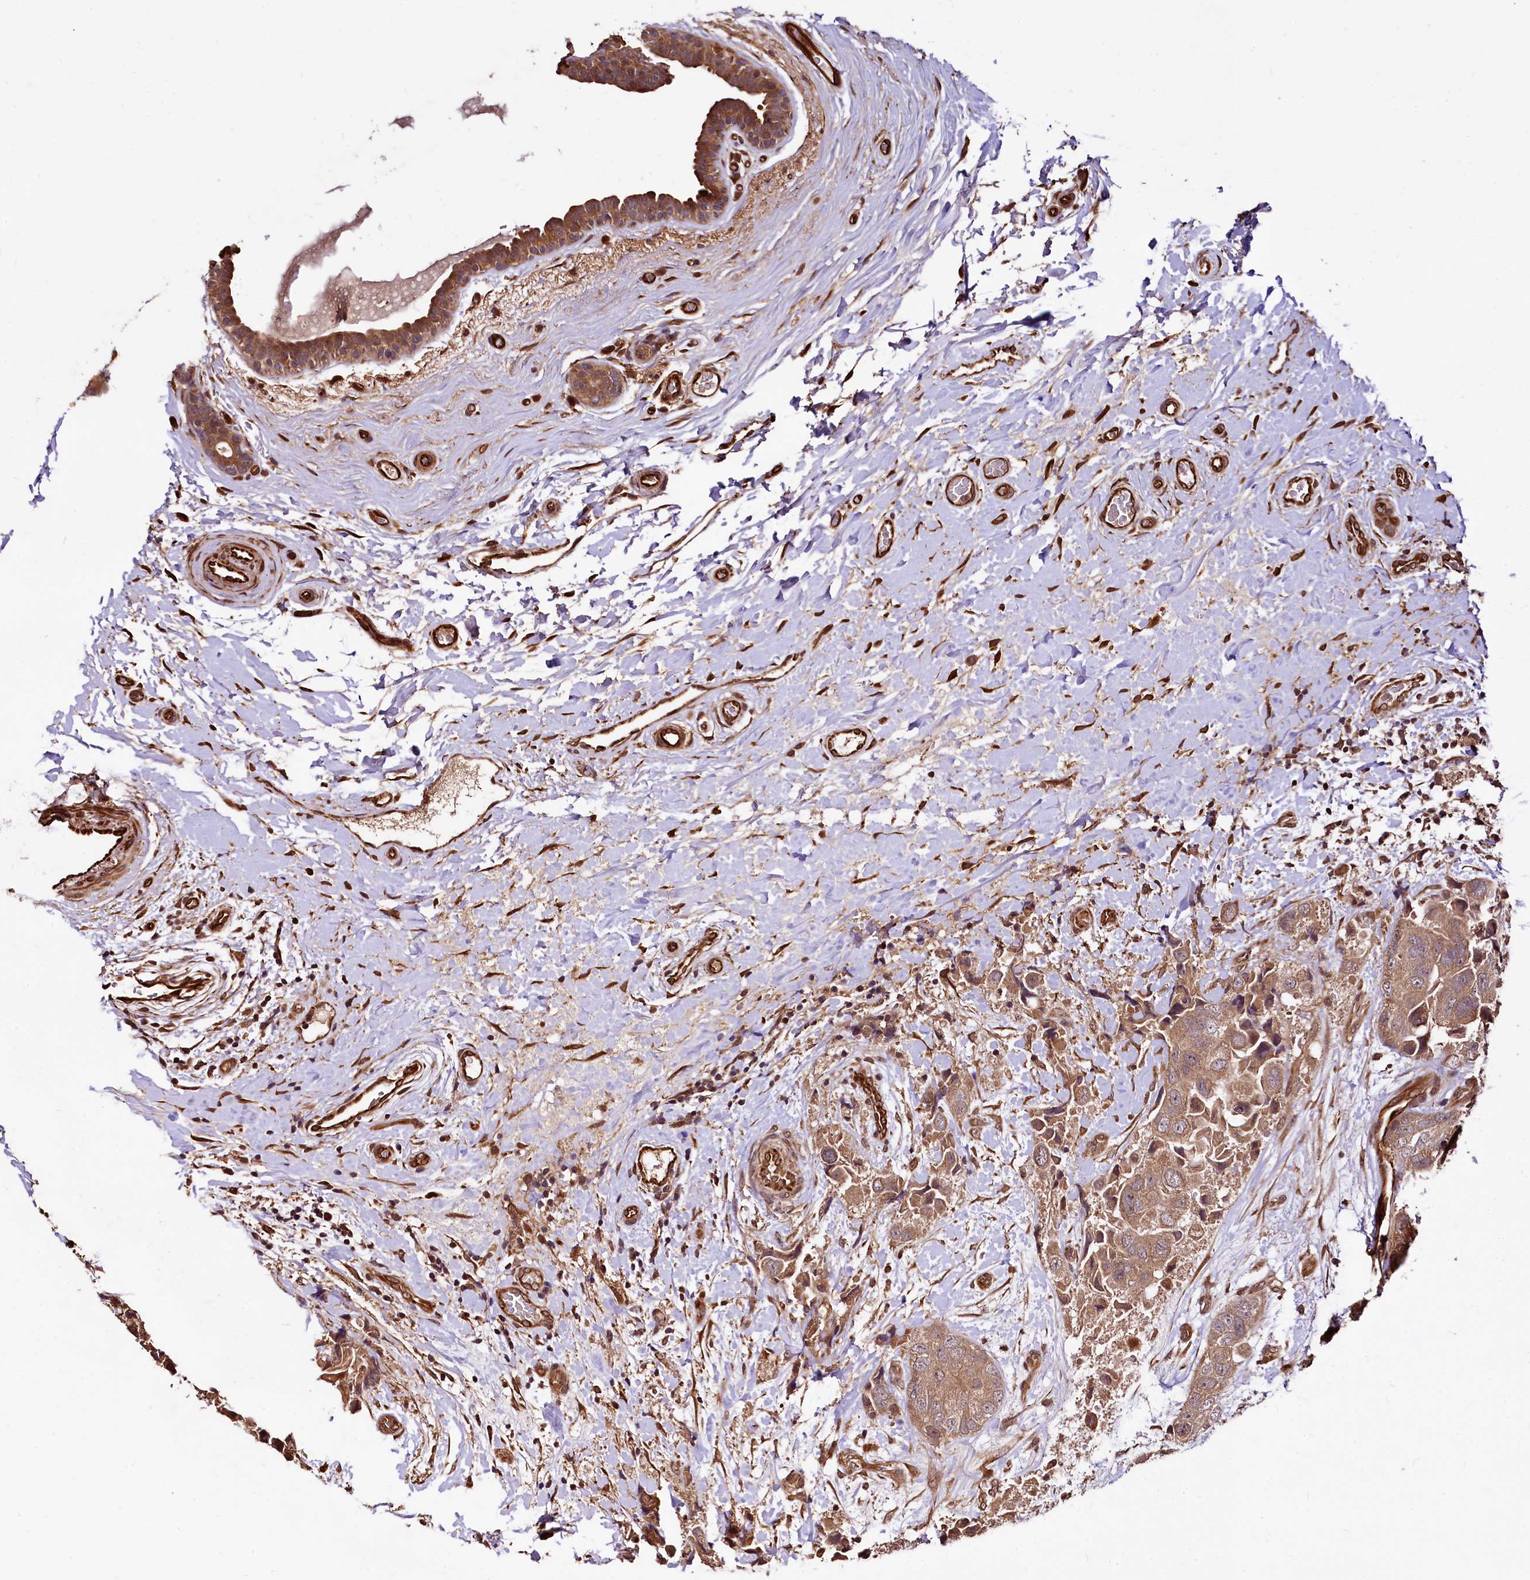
{"staining": {"intensity": "moderate", "quantity": ">75%", "location": "cytoplasmic/membranous"}, "tissue": "breast cancer", "cell_type": "Tumor cells", "image_type": "cancer", "snomed": [{"axis": "morphology", "description": "Duct carcinoma"}, {"axis": "topography", "description": "Breast"}], "caption": "Immunohistochemical staining of infiltrating ductal carcinoma (breast) shows medium levels of moderate cytoplasmic/membranous protein staining in approximately >75% of tumor cells.", "gene": "TBCEL", "patient": {"sex": "female", "age": 62}}